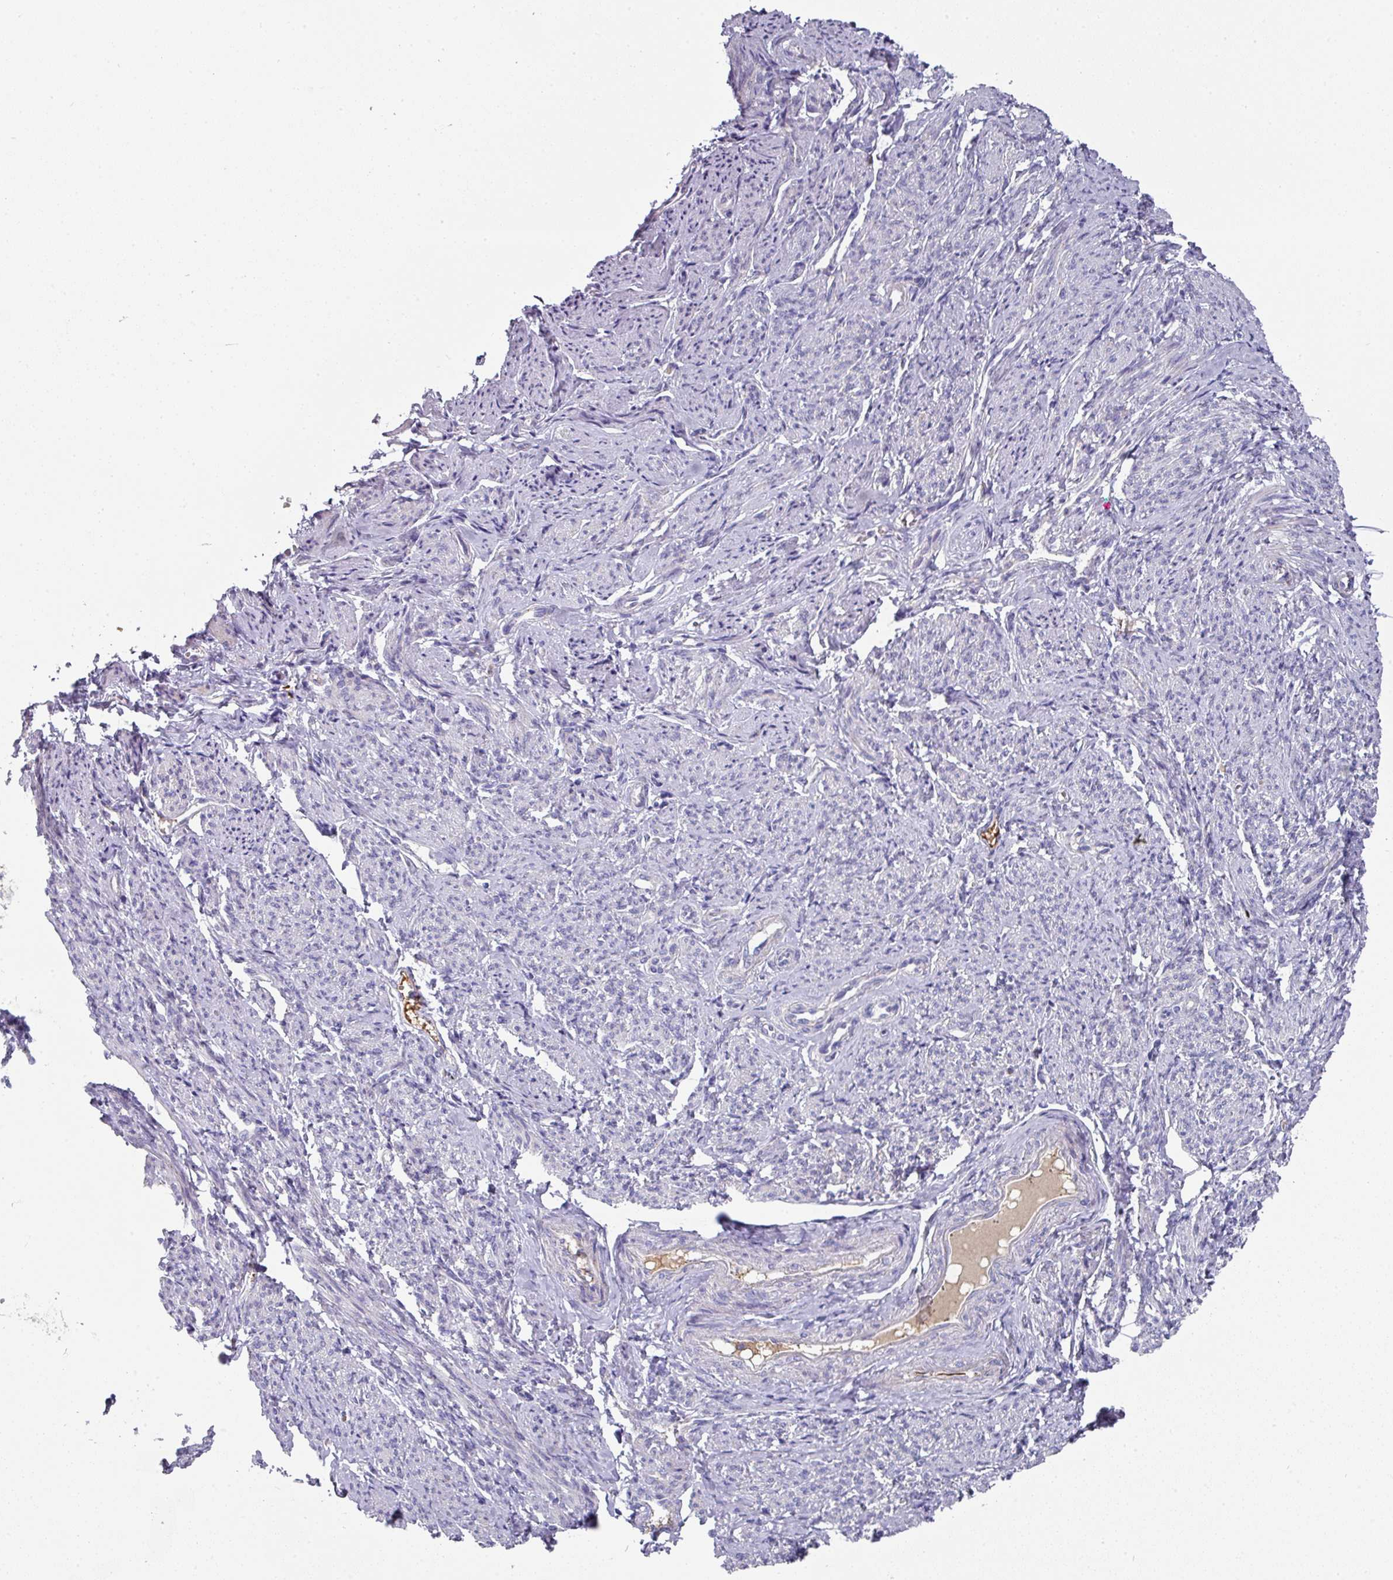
{"staining": {"intensity": "weak", "quantity": "<25%", "location": "cytoplasmic/membranous"}, "tissue": "smooth muscle", "cell_type": "Smooth muscle cells", "image_type": "normal", "snomed": [{"axis": "morphology", "description": "Normal tissue, NOS"}, {"axis": "topography", "description": "Smooth muscle"}], "caption": "Smooth muscle cells are negative for protein expression in unremarkable human smooth muscle. (DAB (3,3'-diaminobenzidine) immunohistochemistry (IHC) with hematoxylin counter stain).", "gene": "IL4R", "patient": {"sex": "female", "age": 65}}